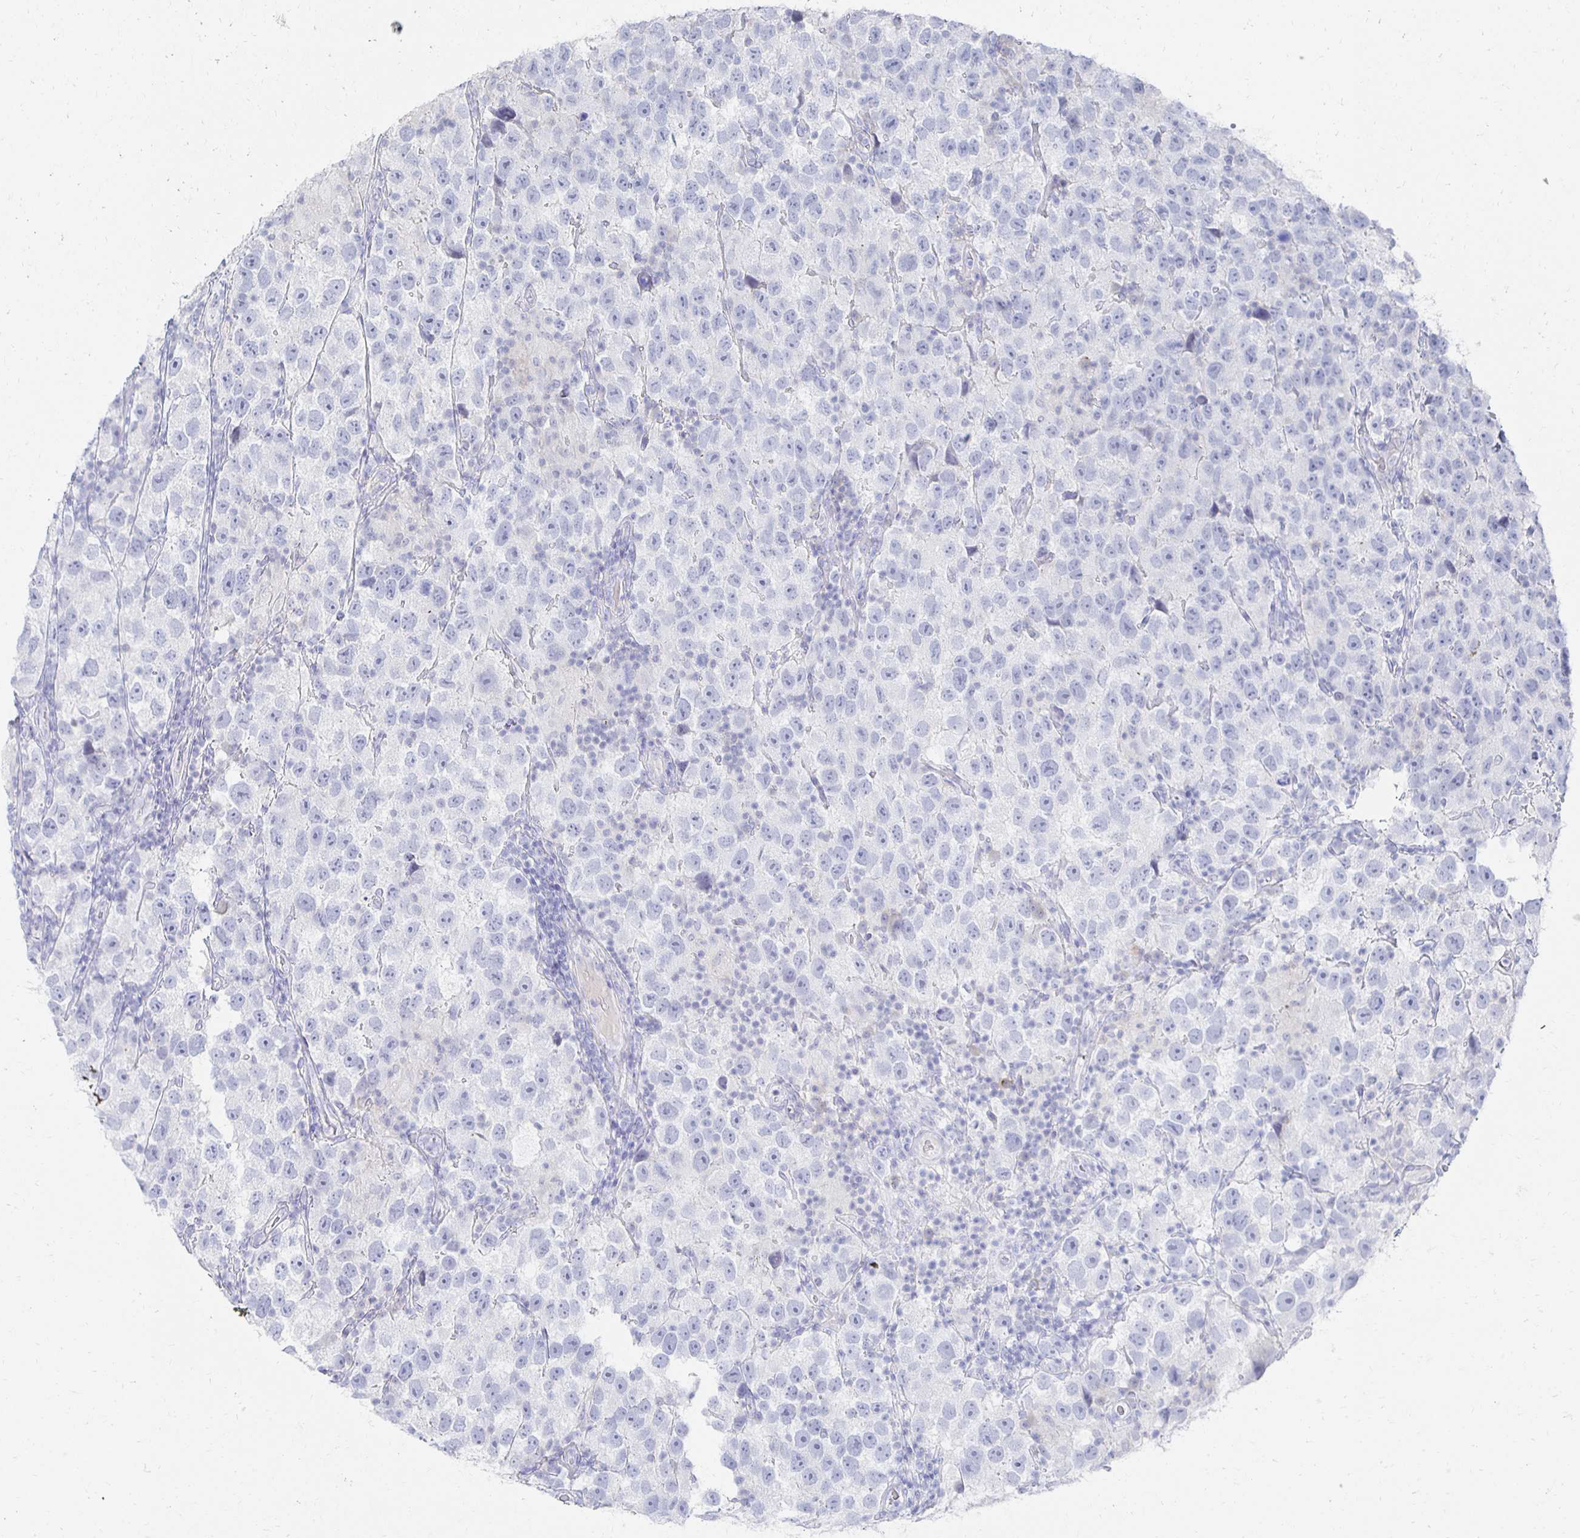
{"staining": {"intensity": "negative", "quantity": "none", "location": "none"}, "tissue": "testis cancer", "cell_type": "Tumor cells", "image_type": "cancer", "snomed": [{"axis": "morphology", "description": "Seminoma, NOS"}, {"axis": "topography", "description": "Testis"}], "caption": "Seminoma (testis) stained for a protein using immunohistochemistry reveals no expression tumor cells.", "gene": "PRDM7", "patient": {"sex": "male", "age": 26}}